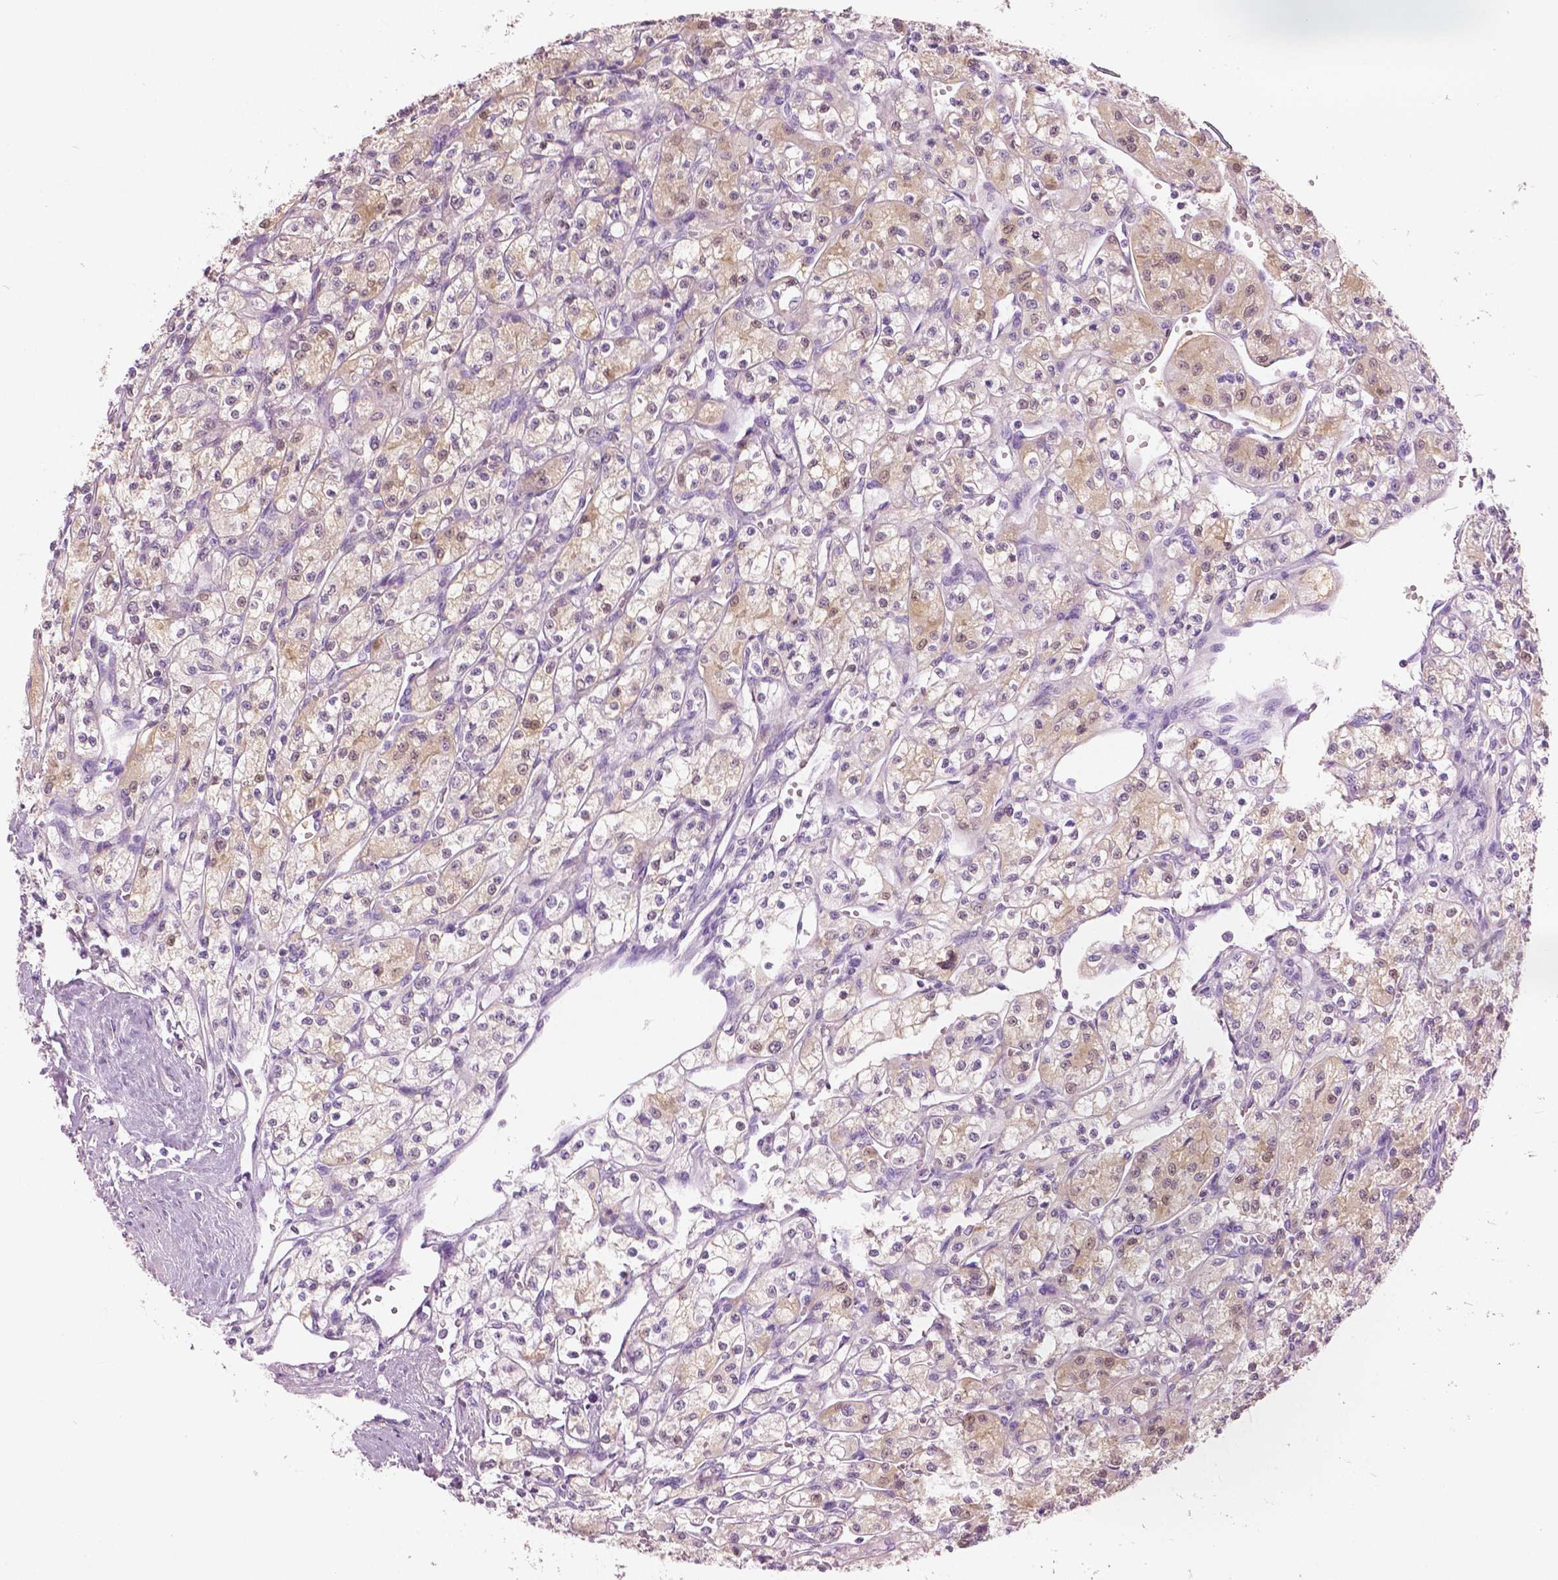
{"staining": {"intensity": "weak", "quantity": "25%-75%", "location": "cytoplasmic/membranous"}, "tissue": "renal cancer", "cell_type": "Tumor cells", "image_type": "cancer", "snomed": [{"axis": "morphology", "description": "Adenocarcinoma, NOS"}, {"axis": "topography", "description": "Kidney"}], "caption": "Tumor cells reveal low levels of weak cytoplasmic/membranous staining in approximately 25%-75% of cells in human renal cancer. (Stains: DAB (3,3'-diaminobenzidine) in brown, nuclei in blue, Microscopy: brightfield microscopy at high magnification).", "gene": "GALM", "patient": {"sex": "female", "age": 70}}